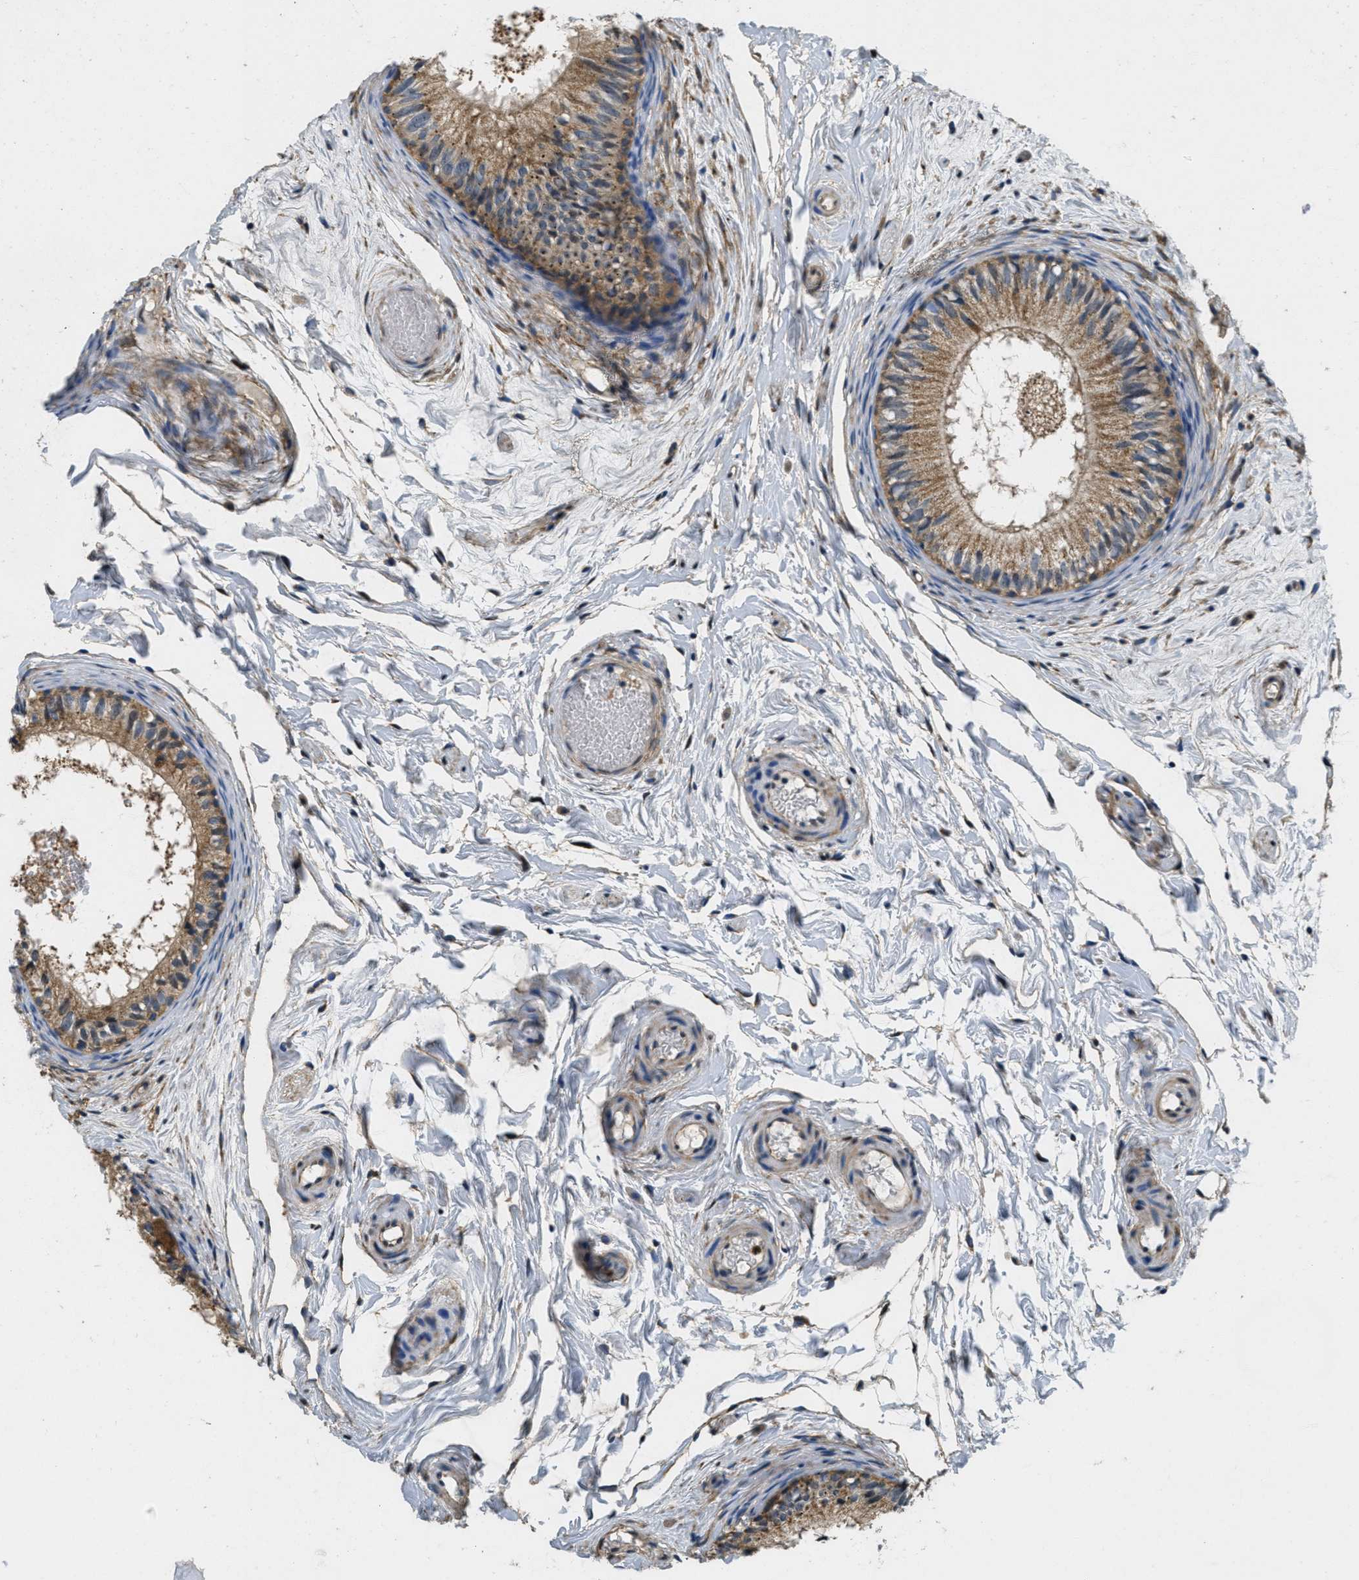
{"staining": {"intensity": "moderate", "quantity": ">75%", "location": "cytoplasmic/membranous"}, "tissue": "epididymis", "cell_type": "Glandular cells", "image_type": "normal", "snomed": [{"axis": "morphology", "description": "Normal tissue, NOS"}, {"axis": "topography", "description": "Epididymis"}], "caption": "Immunohistochemistry (IHC) (DAB) staining of normal human epididymis shows moderate cytoplasmic/membranous protein expression in about >75% of glandular cells.", "gene": "TOMM70", "patient": {"sex": "male", "age": 46}}